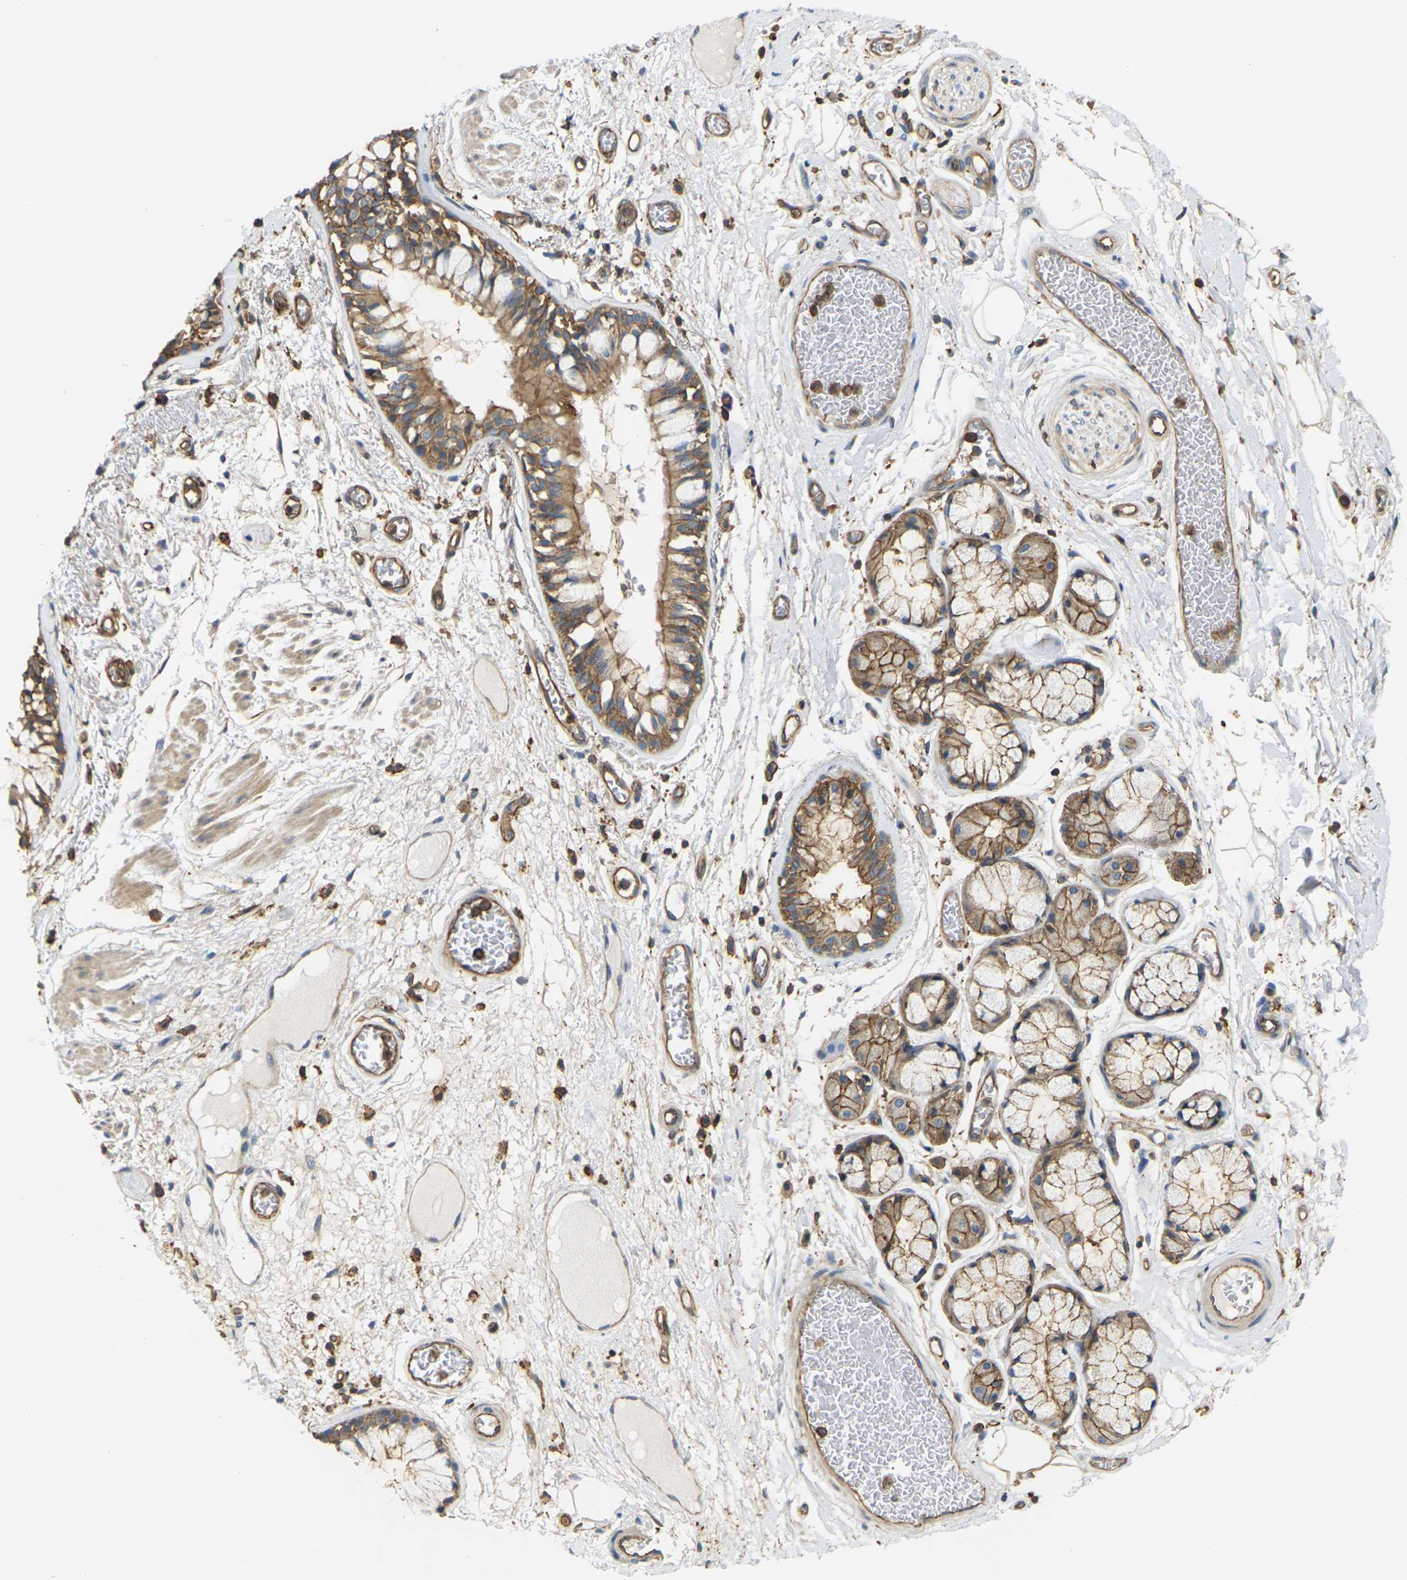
{"staining": {"intensity": "moderate", "quantity": ">75%", "location": "cytoplasmic/membranous"}, "tissue": "bronchus", "cell_type": "Respiratory epithelial cells", "image_type": "normal", "snomed": [{"axis": "morphology", "description": "Normal tissue, NOS"}, {"axis": "topography", "description": "Bronchus"}], "caption": "Normal bronchus demonstrates moderate cytoplasmic/membranous positivity in about >75% of respiratory epithelial cells, visualized by immunohistochemistry. Using DAB (3,3'-diaminobenzidine) (brown) and hematoxylin (blue) stains, captured at high magnification using brightfield microscopy.", "gene": "IQGAP1", "patient": {"sex": "male", "age": 66}}